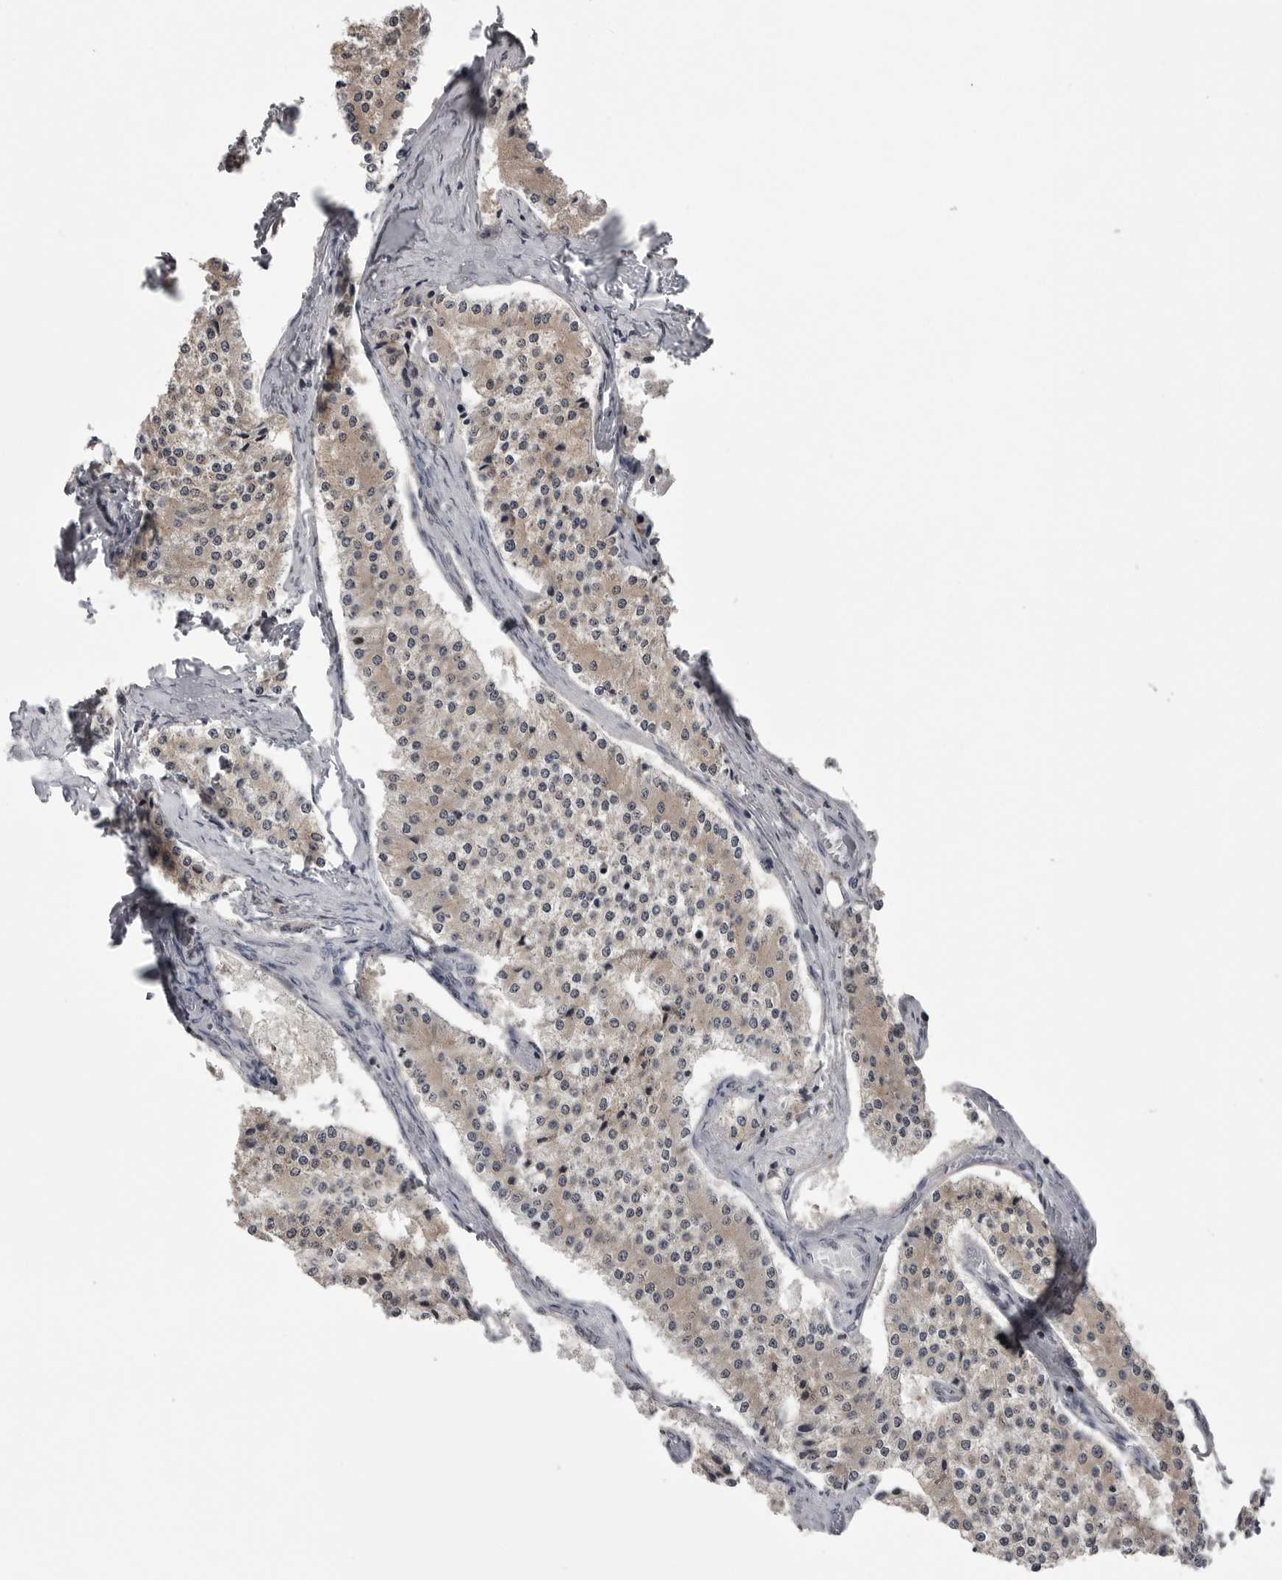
{"staining": {"intensity": "weak", "quantity": ">75%", "location": "cytoplasmic/membranous"}, "tissue": "carcinoid", "cell_type": "Tumor cells", "image_type": "cancer", "snomed": [{"axis": "morphology", "description": "Carcinoid, malignant, NOS"}, {"axis": "topography", "description": "Colon"}], "caption": "The image exhibits staining of carcinoid (malignant), revealing weak cytoplasmic/membranous protein expression (brown color) within tumor cells.", "gene": "LYSMD1", "patient": {"sex": "female", "age": 52}}